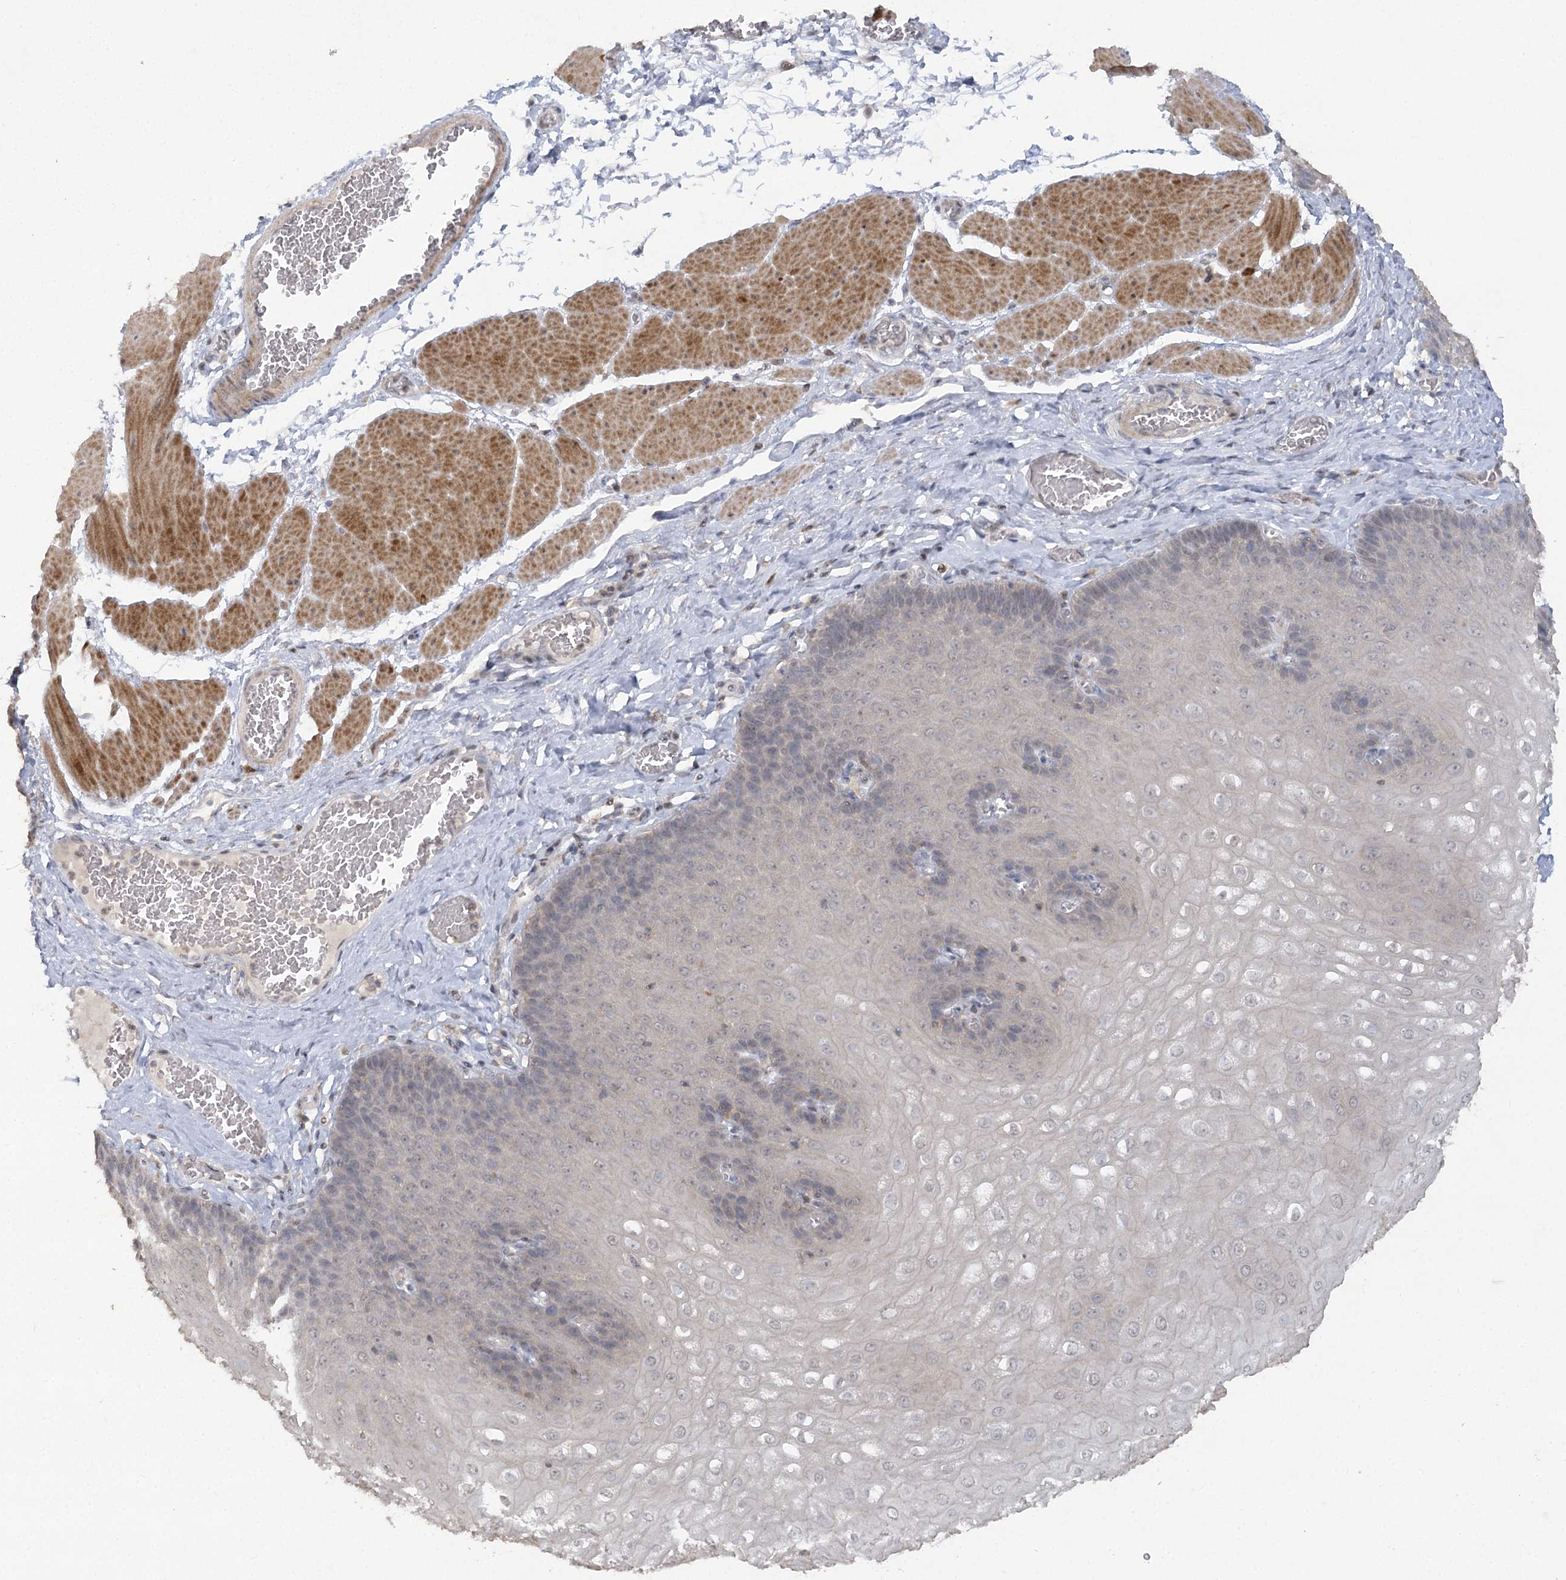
{"staining": {"intensity": "negative", "quantity": "none", "location": "none"}, "tissue": "esophagus", "cell_type": "Squamous epithelial cells", "image_type": "normal", "snomed": [{"axis": "morphology", "description": "Normal tissue, NOS"}, {"axis": "topography", "description": "Esophagus"}], "caption": "The photomicrograph demonstrates no significant staining in squamous epithelial cells of esophagus. (Brightfield microscopy of DAB (3,3'-diaminobenzidine) immunohistochemistry at high magnification).", "gene": "TRAF3IP1", "patient": {"sex": "male", "age": 60}}